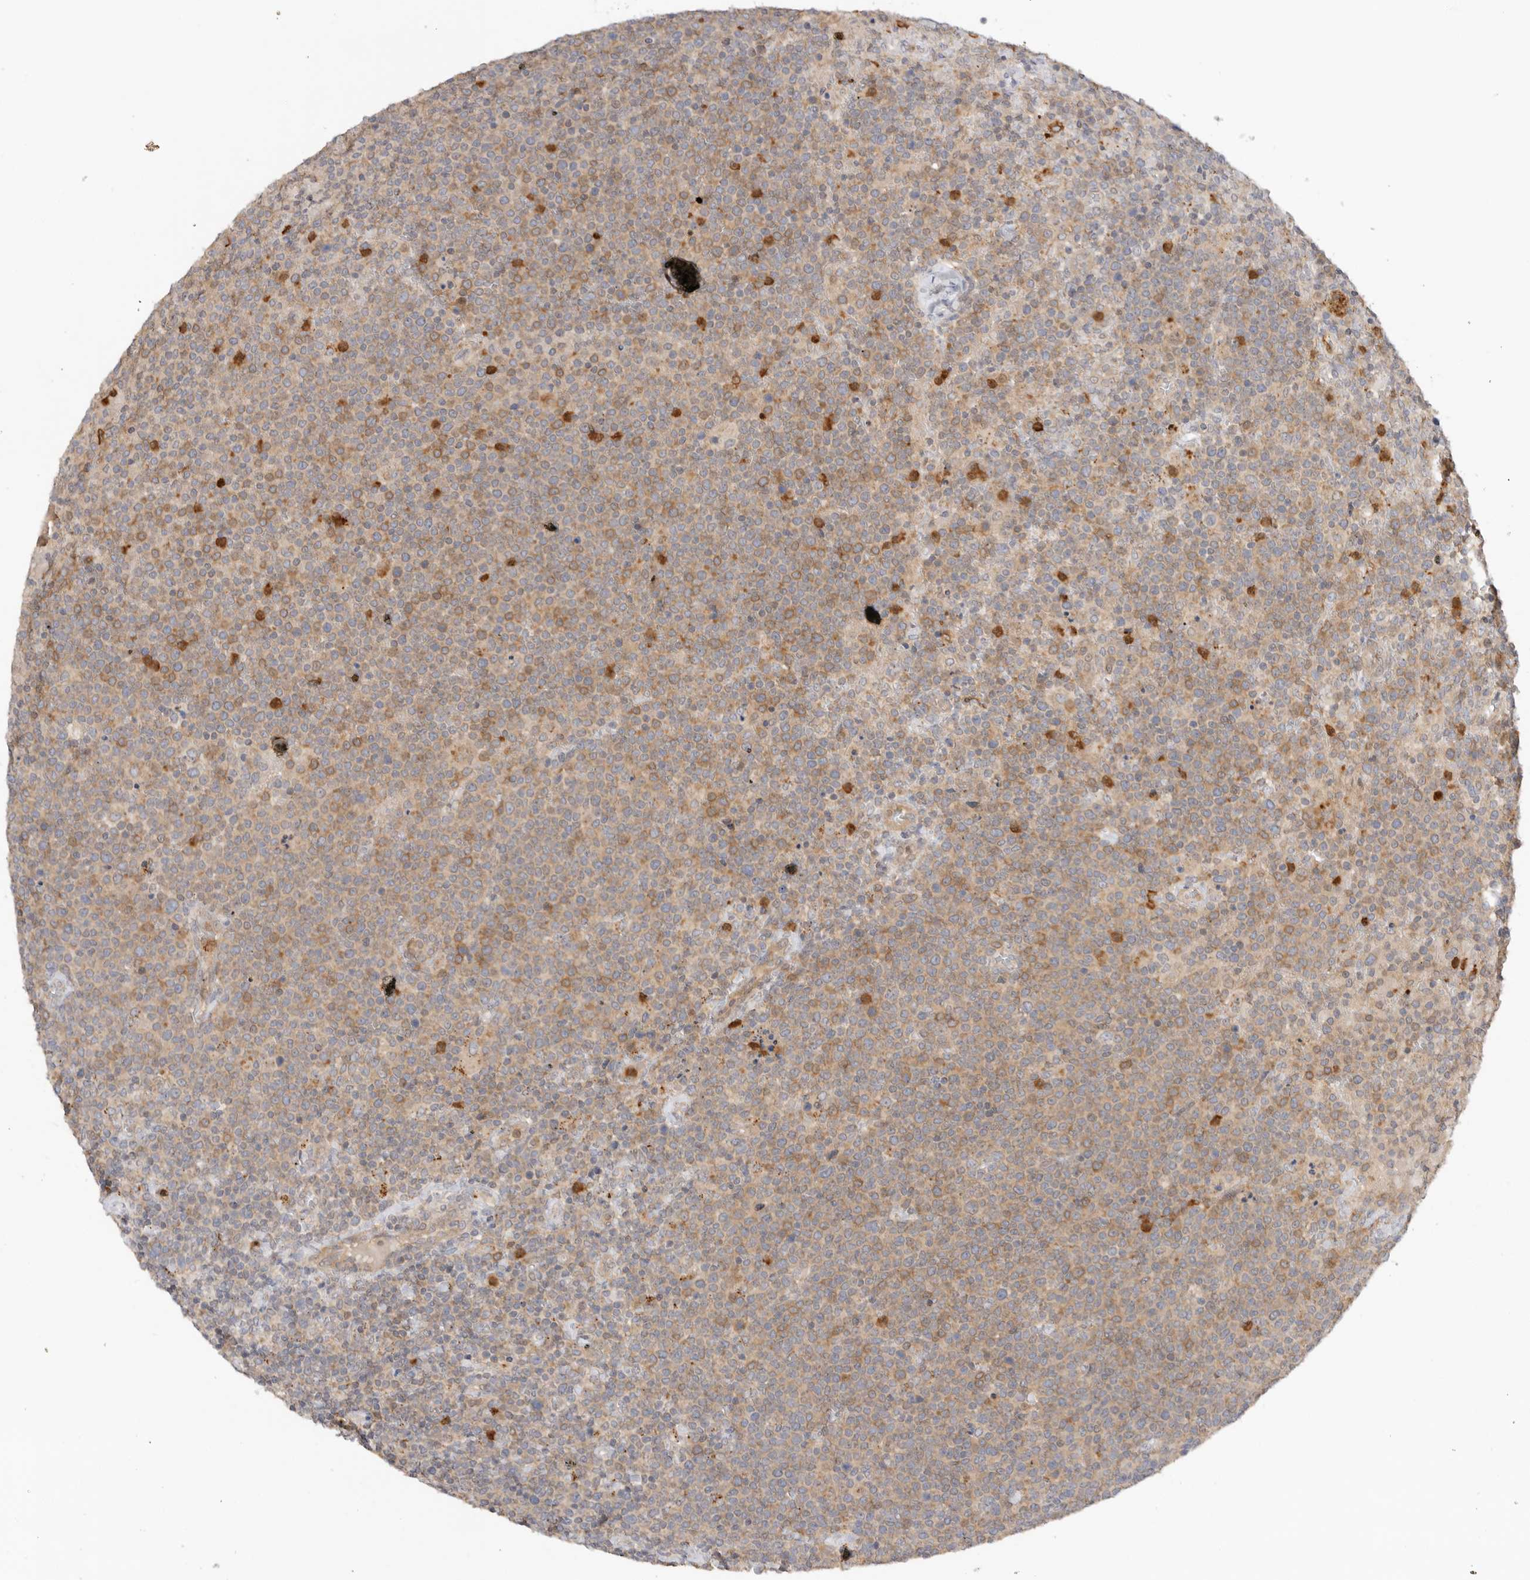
{"staining": {"intensity": "moderate", "quantity": "25%-75%", "location": "cytoplasmic/membranous"}, "tissue": "lymphoma", "cell_type": "Tumor cells", "image_type": "cancer", "snomed": [{"axis": "morphology", "description": "Malignant lymphoma, non-Hodgkin's type, High grade"}, {"axis": "topography", "description": "Lymph node"}], "caption": "Lymphoma was stained to show a protein in brown. There is medium levels of moderate cytoplasmic/membranous expression in about 25%-75% of tumor cells.", "gene": "GNE", "patient": {"sex": "male", "age": 61}}